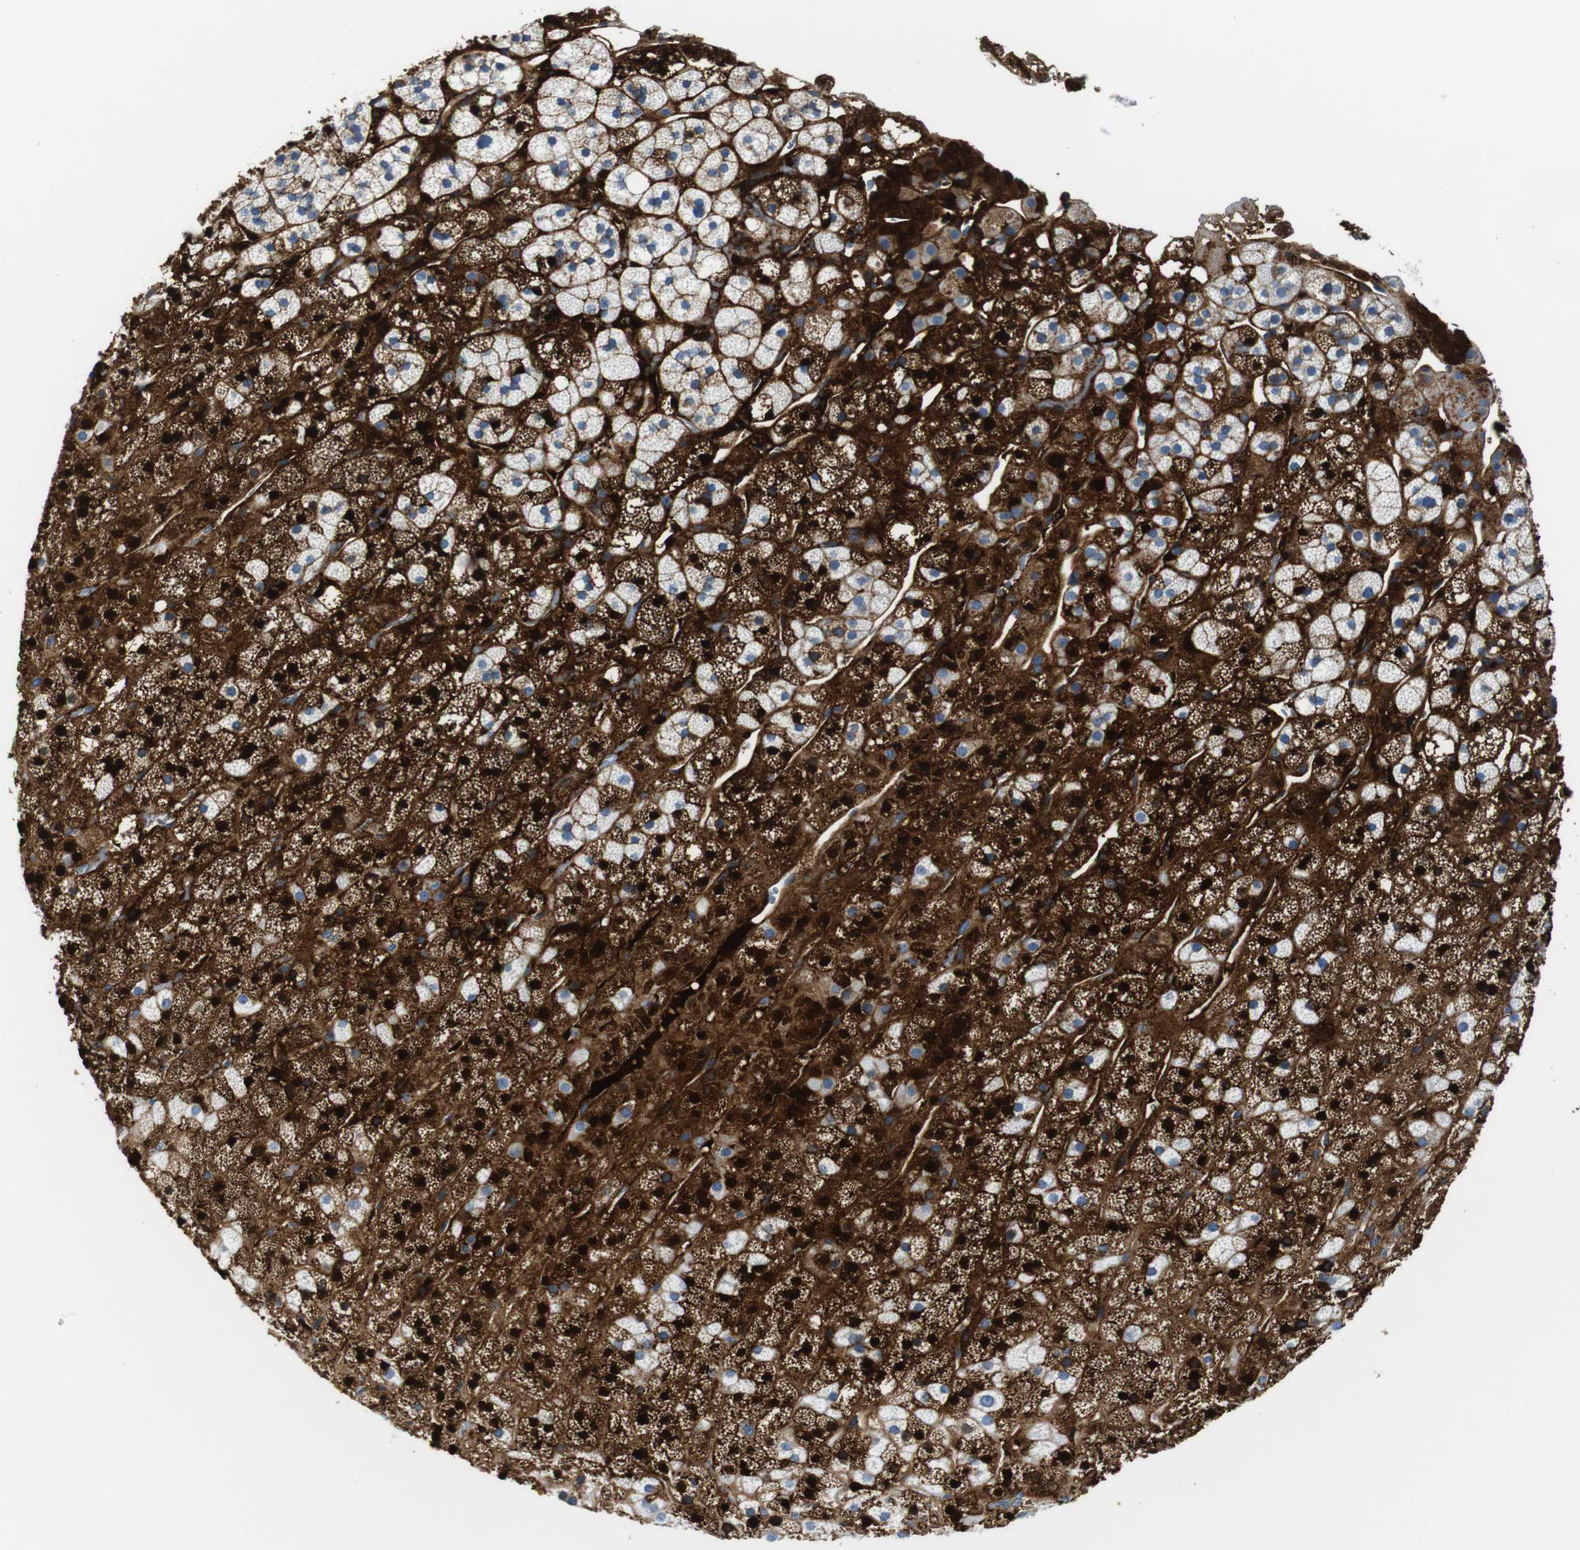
{"staining": {"intensity": "strong", "quantity": "25%-75%", "location": "cytoplasmic/membranous,nuclear"}, "tissue": "adrenal gland", "cell_type": "Glandular cells", "image_type": "normal", "snomed": [{"axis": "morphology", "description": "Normal tissue, NOS"}, {"axis": "topography", "description": "Adrenal gland"}], "caption": "A brown stain shows strong cytoplasmic/membranous,nuclear positivity of a protein in glandular cells of normal adrenal gland.", "gene": "IGHD", "patient": {"sex": "male", "age": 56}}